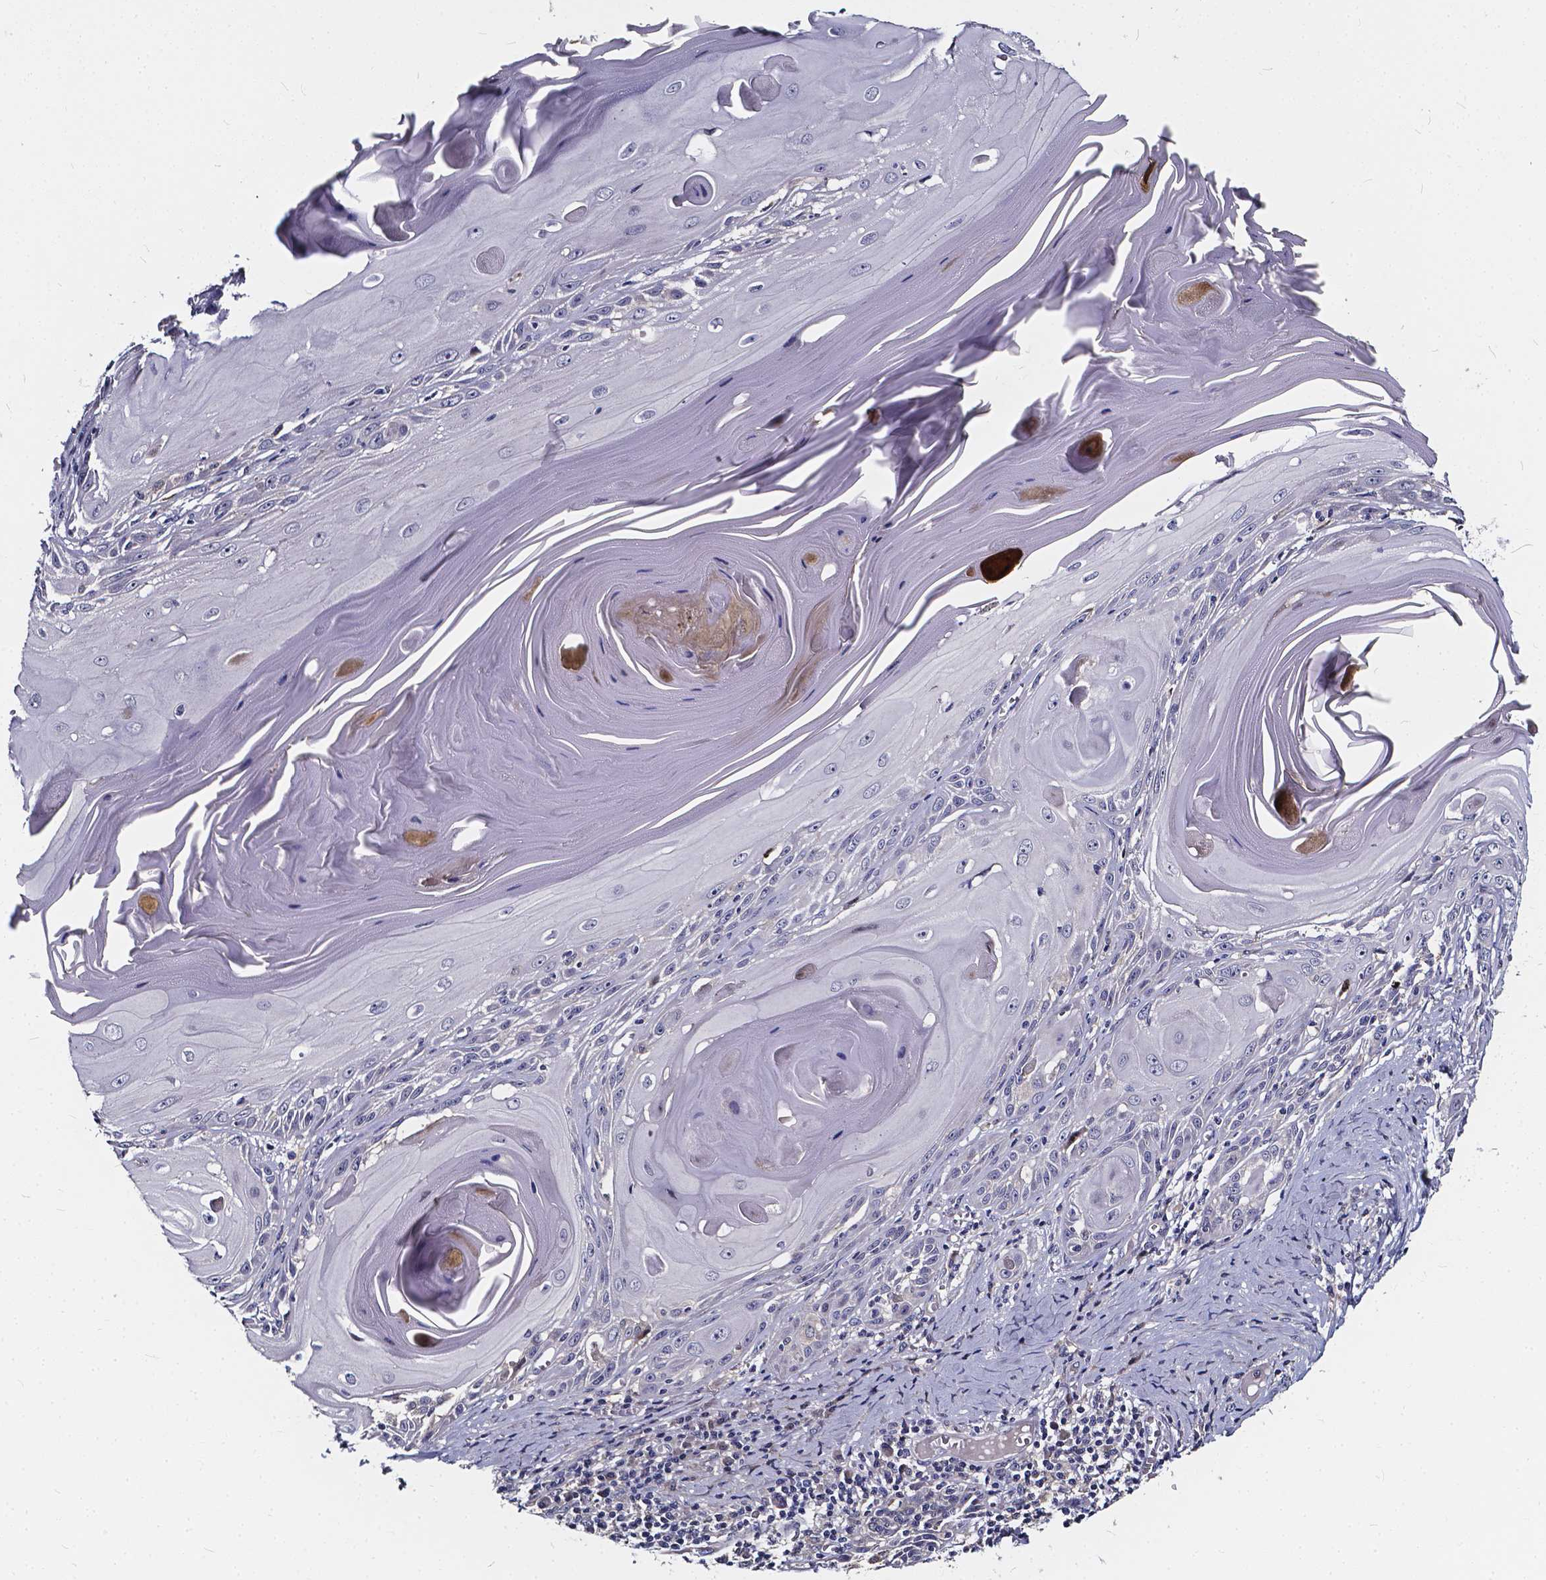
{"staining": {"intensity": "negative", "quantity": "none", "location": "none"}, "tissue": "skin cancer", "cell_type": "Tumor cells", "image_type": "cancer", "snomed": [{"axis": "morphology", "description": "Squamous cell carcinoma, NOS"}, {"axis": "topography", "description": "Skin"}, {"axis": "topography", "description": "Vulva"}], "caption": "High power microscopy photomicrograph of an IHC photomicrograph of skin cancer, revealing no significant positivity in tumor cells.", "gene": "SOWAHA", "patient": {"sex": "female", "age": 85}}